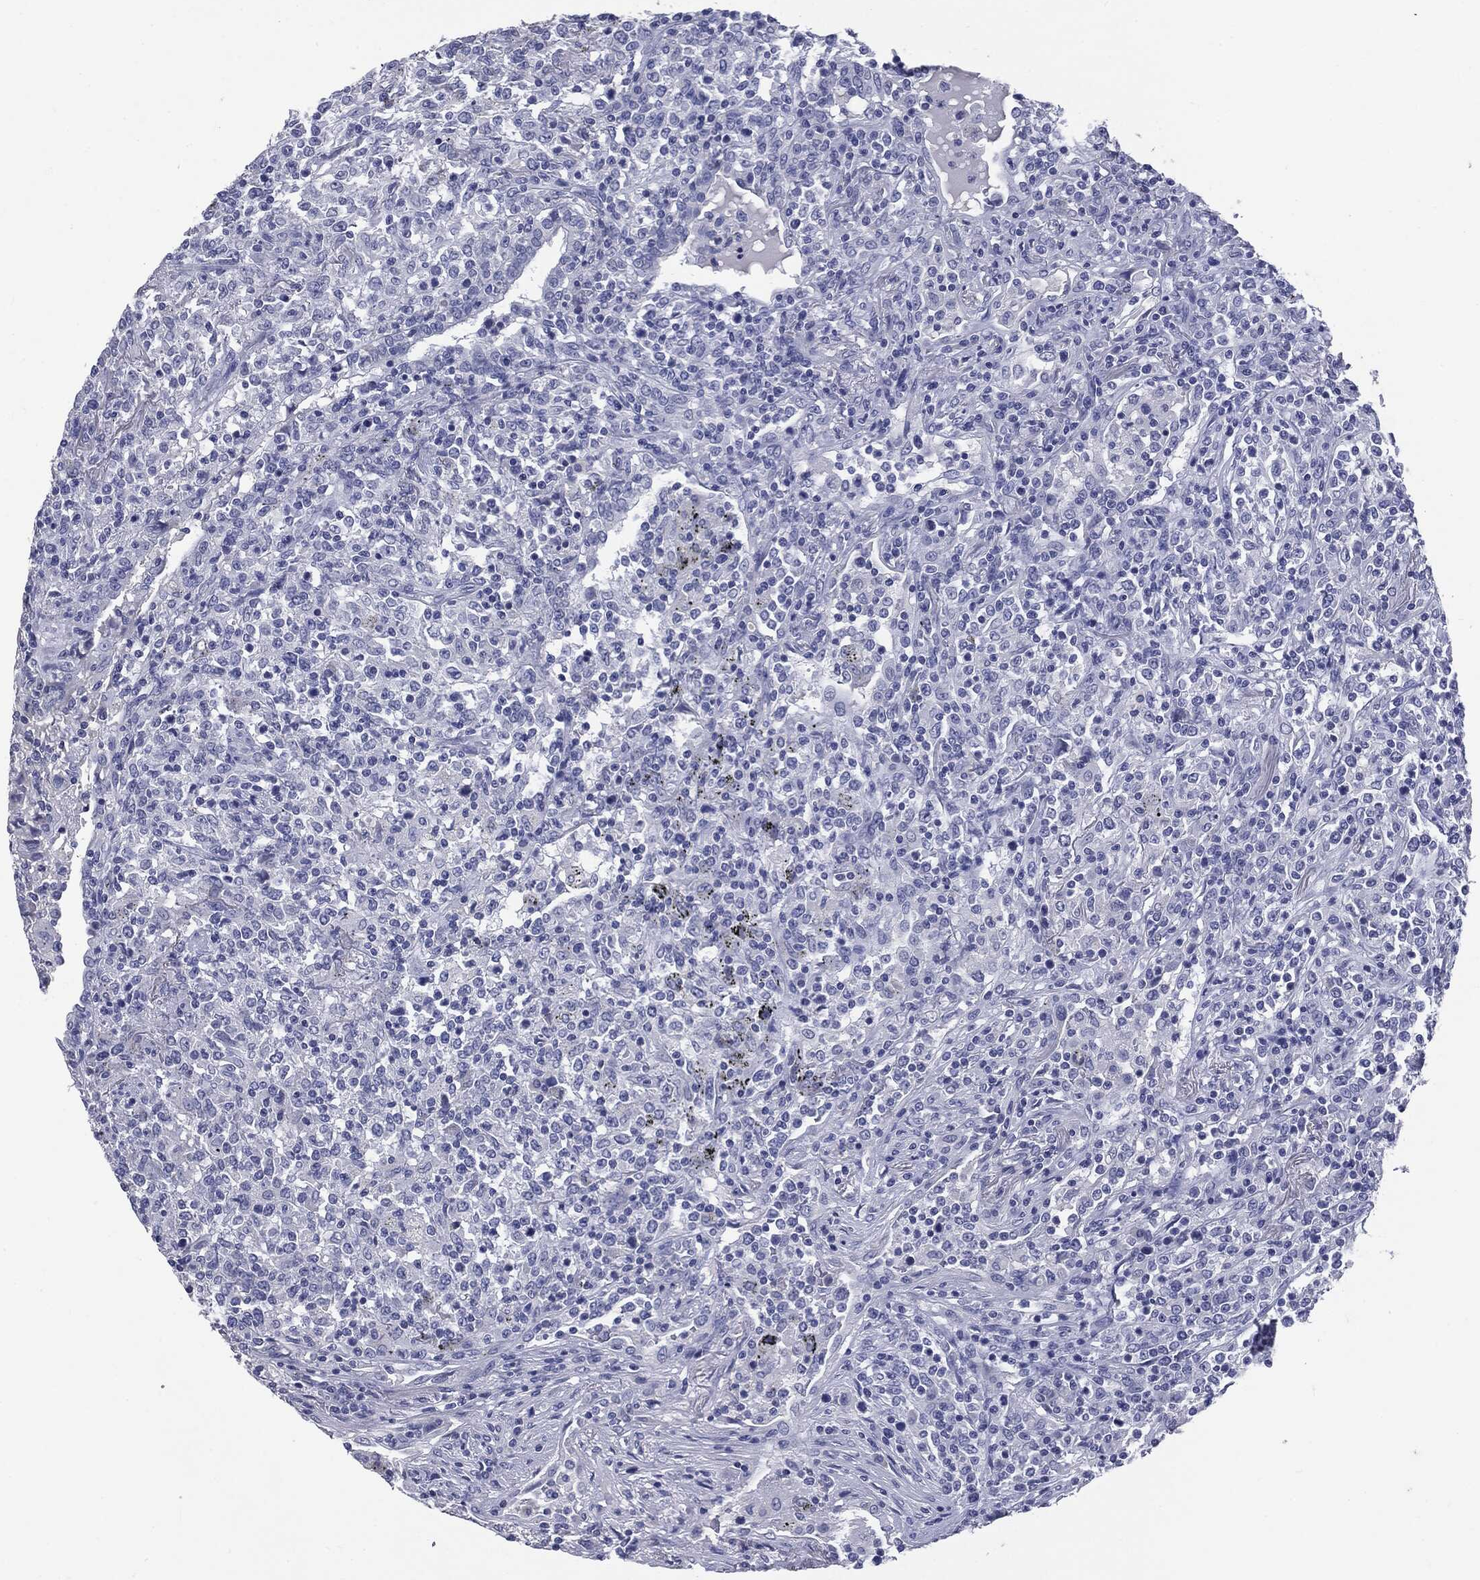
{"staining": {"intensity": "negative", "quantity": "none", "location": "none"}, "tissue": "lymphoma", "cell_type": "Tumor cells", "image_type": "cancer", "snomed": [{"axis": "morphology", "description": "Malignant lymphoma, non-Hodgkin's type, High grade"}, {"axis": "topography", "description": "Lung"}], "caption": "This is an immunohistochemistry (IHC) micrograph of high-grade malignant lymphoma, non-Hodgkin's type. There is no expression in tumor cells.", "gene": "TSHB", "patient": {"sex": "male", "age": 79}}